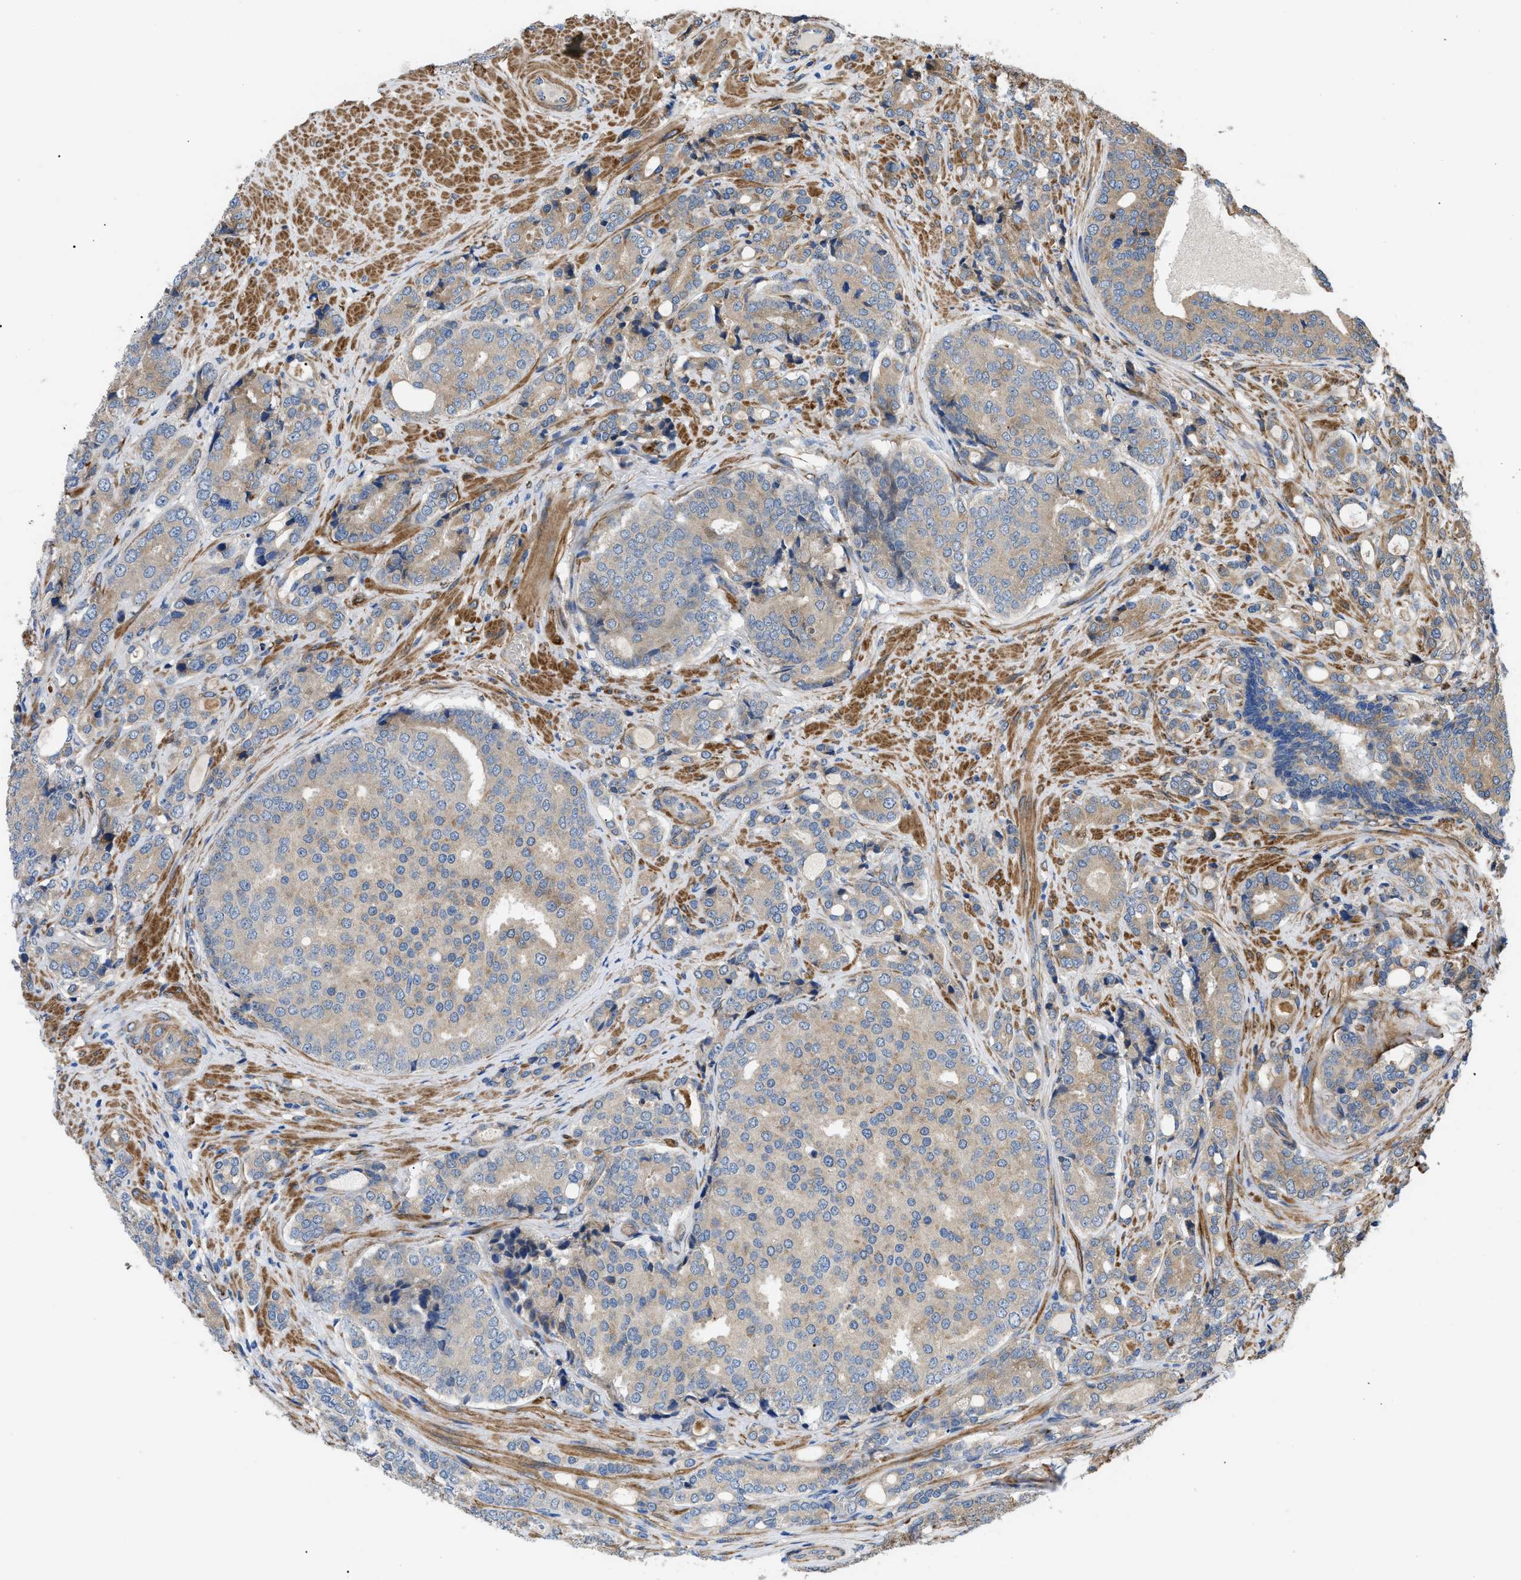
{"staining": {"intensity": "weak", "quantity": "25%-75%", "location": "cytoplasmic/membranous"}, "tissue": "prostate cancer", "cell_type": "Tumor cells", "image_type": "cancer", "snomed": [{"axis": "morphology", "description": "Adenocarcinoma, High grade"}, {"axis": "topography", "description": "Prostate"}], "caption": "High-power microscopy captured an immunohistochemistry (IHC) histopathology image of prostate high-grade adenocarcinoma, revealing weak cytoplasmic/membranous staining in about 25%-75% of tumor cells.", "gene": "MYO10", "patient": {"sex": "male", "age": 50}}